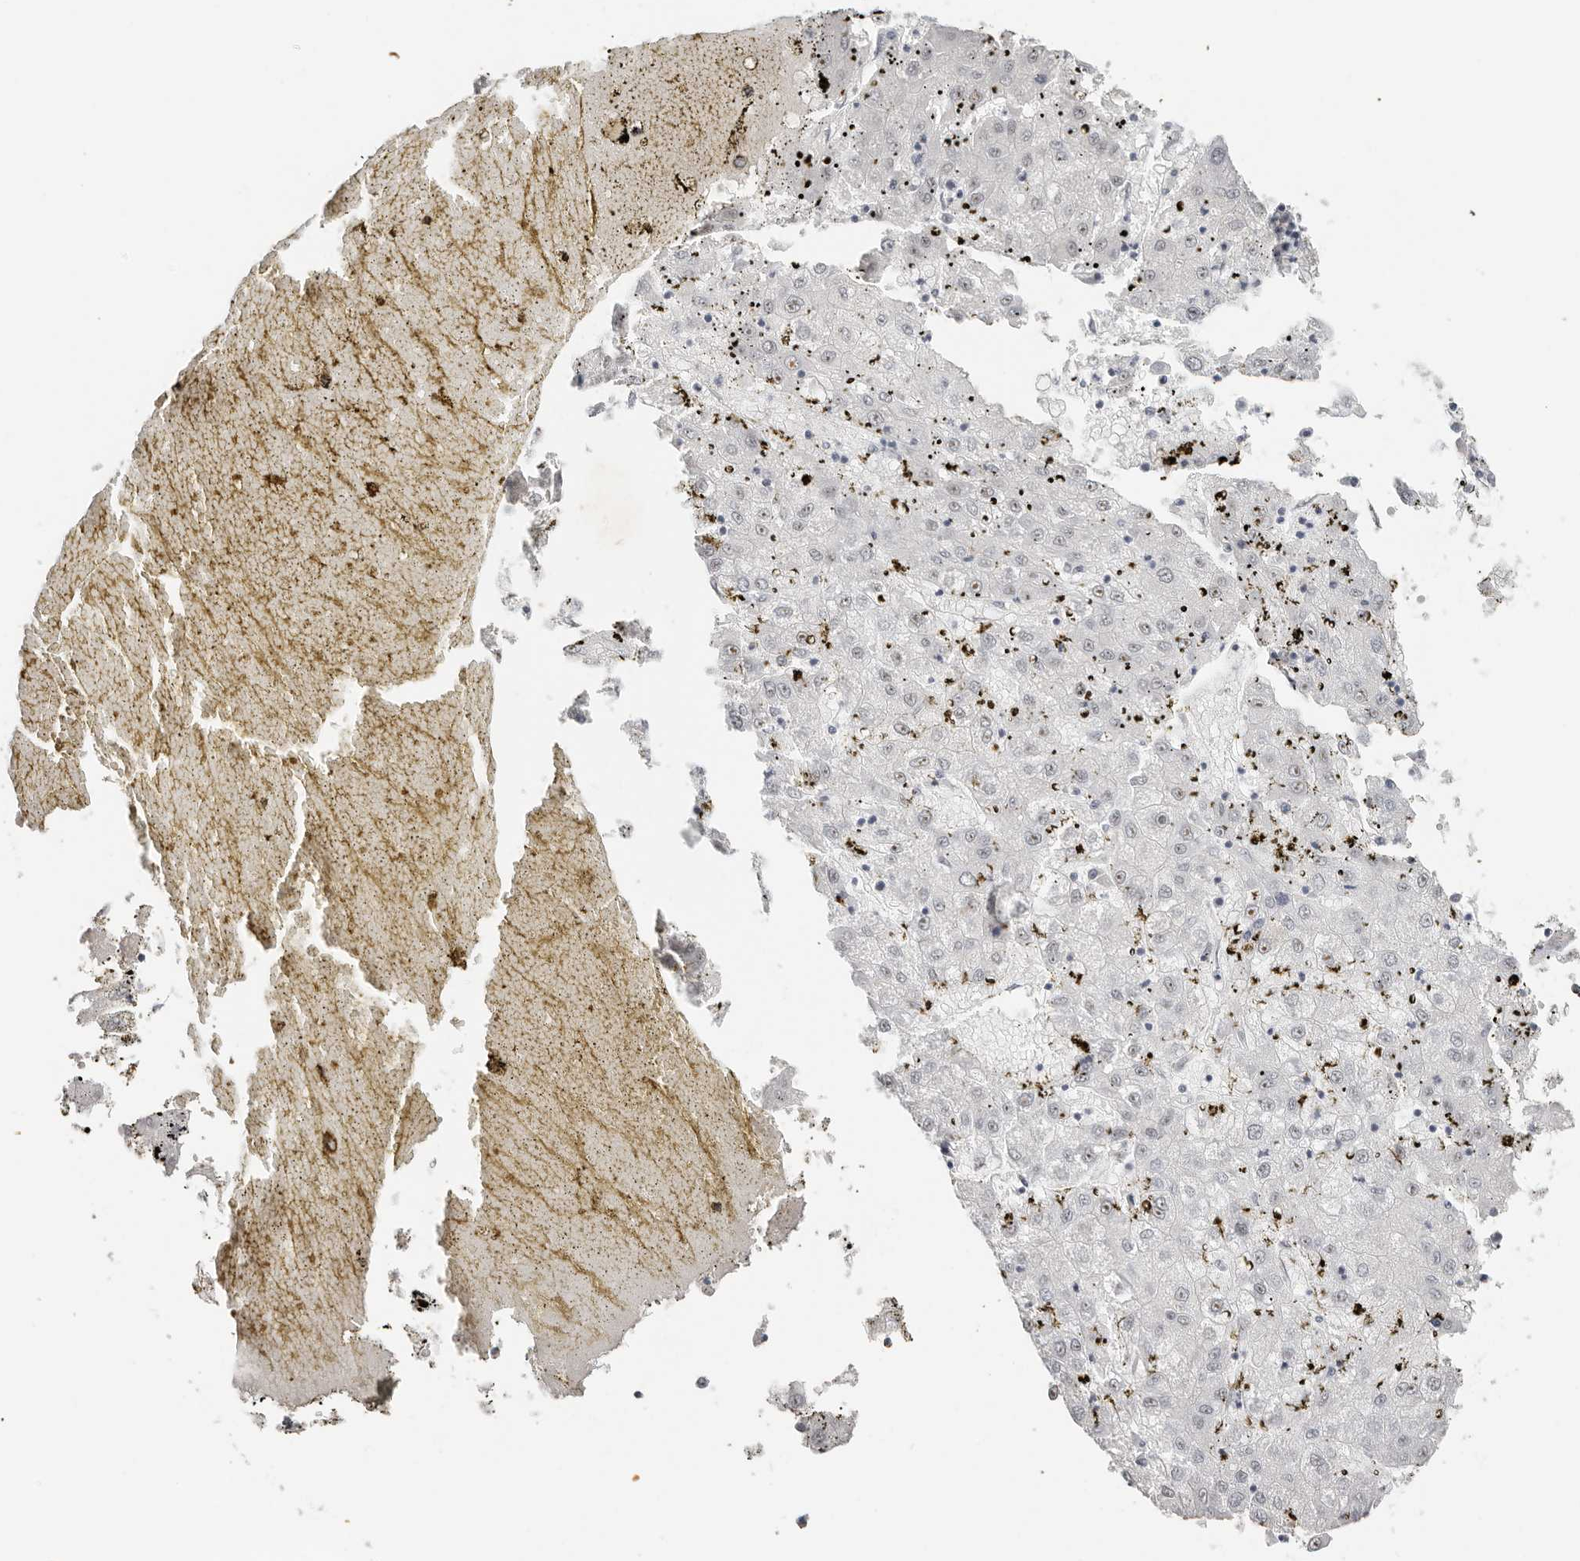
{"staining": {"intensity": "negative", "quantity": "none", "location": "none"}, "tissue": "liver cancer", "cell_type": "Tumor cells", "image_type": "cancer", "snomed": [{"axis": "morphology", "description": "Carcinoma, Hepatocellular, NOS"}, {"axis": "topography", "description": "Liver"}], "caption": "Immunohistochemistry of liver cancer (hepatocellular carcinoma) shows no staining in tumor cells.", "gene": "LARP7", "patient": {"sex": "male", "age": 72}}